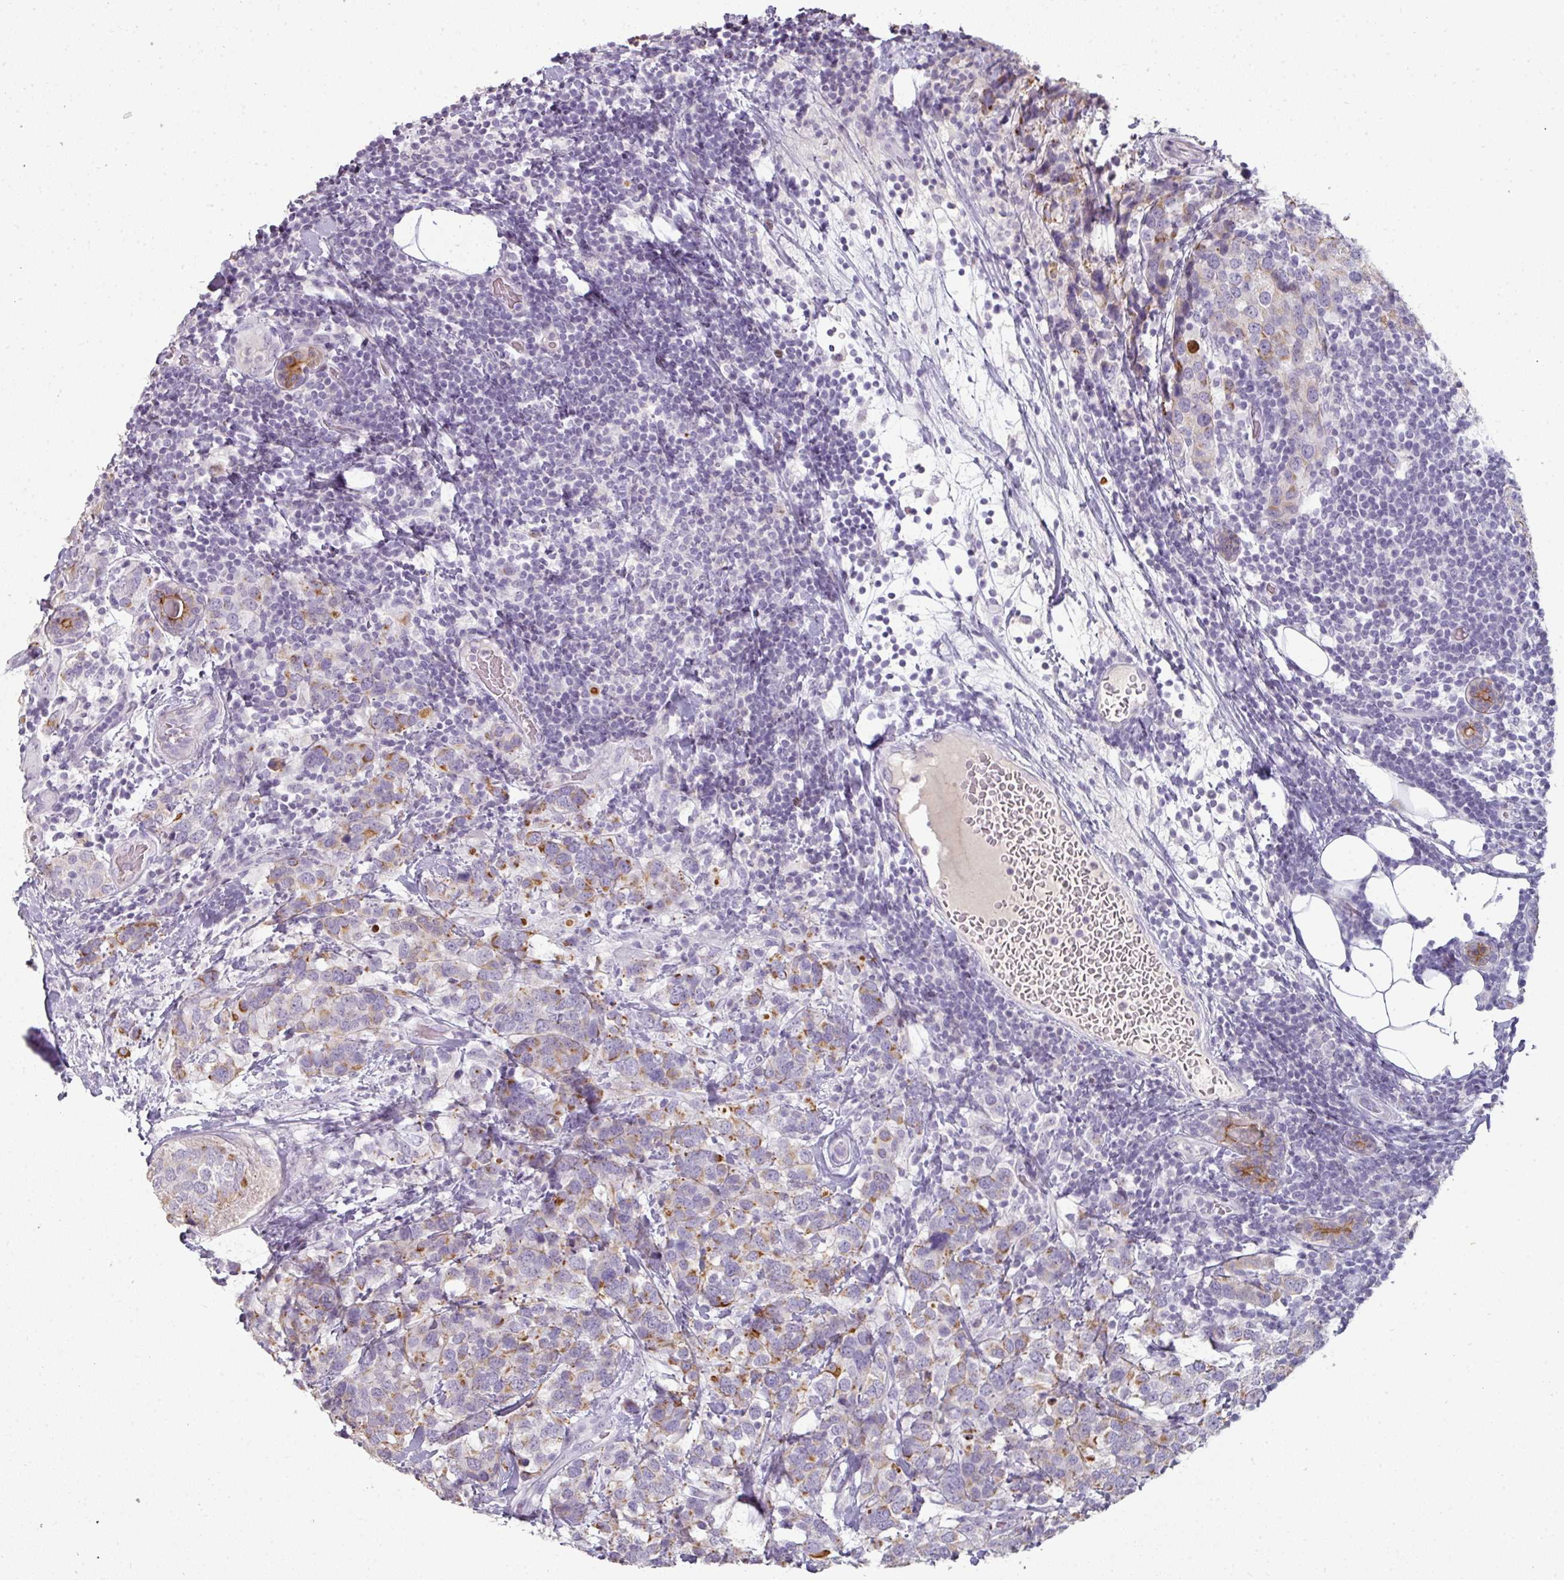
{"staining": {"intensity": "moderate", "quantity": "25%-75%", "location": "cytoplasmic/membranous"}, "tissue": "breast cancer", "cell_type": "Tumor cells", "image_type": "cancer", "snomed": [{"axis": "morphology", "description": "Lobular carcinoma"}, {"axis": "topography", "description": "Breast"}], "caption": "The photomicrograph displays a brown stain indicating the presence of a protein in the cytoplasmic/membranous of tumor cells in breast lobular carcinoma. (DAB (3,3'-diaminobenzidine) IHC with brightfield microscopy, high magnification).", "gene": "GTF2H3", "patient": {"sex": "female", "age": 59}}